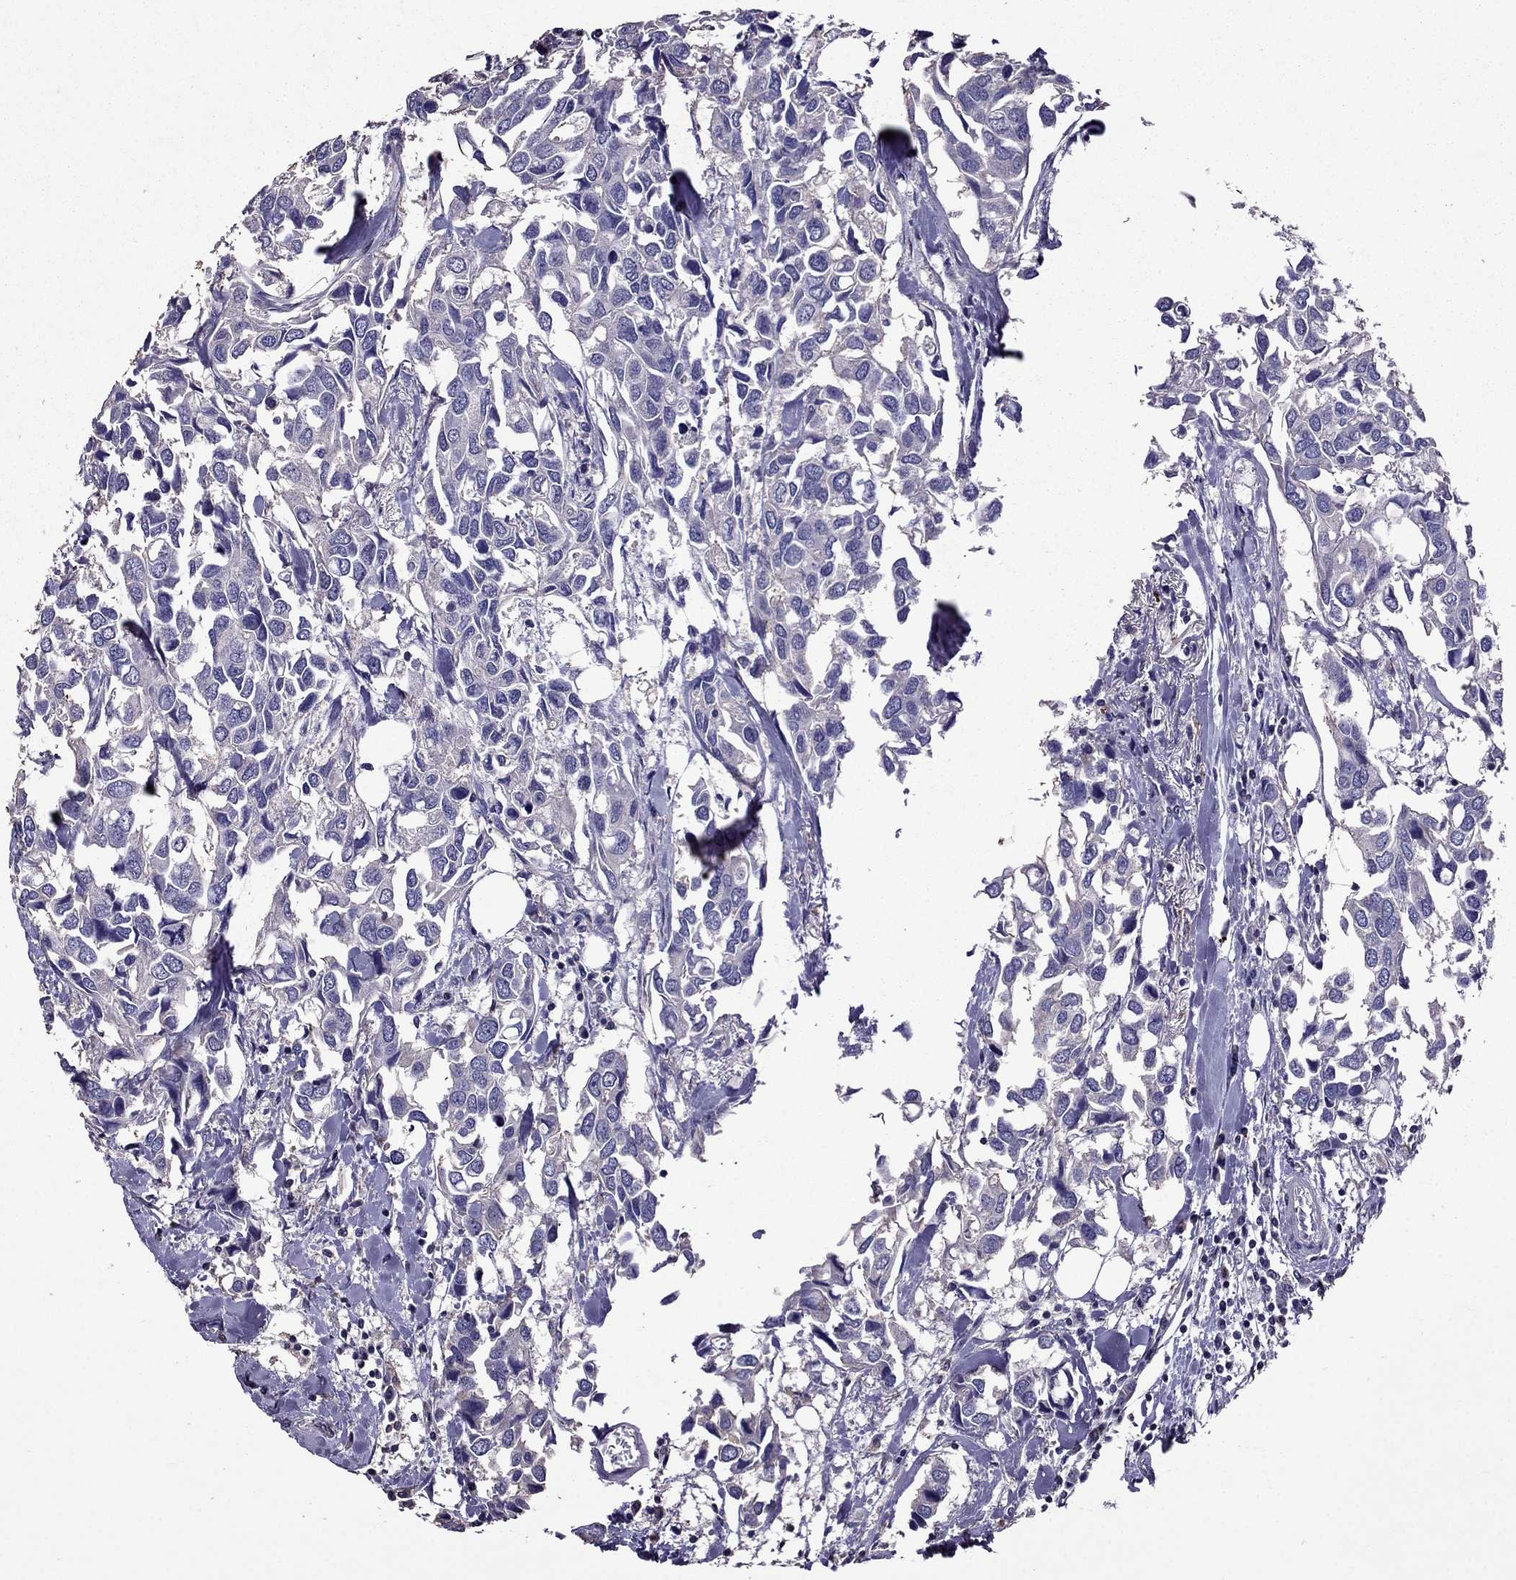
{"staining": {"intensity": "negative", "quantity": "none", "location": "none"}, "tissue": "breast cancer", "cell_type": "Tumor cells", "image_type": "cancer", "snomed": [{"axis": "morphology", "description": "Duct carcinoma"}, {"axis": "topography", "description": "Breast"}], "caption": "IHC histopathology image of human breast cancer stained for a protein (brown), which demonstrates no expression in tumor cells.", "gene": "NKX3-1", "patient": {"sex": "female", "age": 83}}